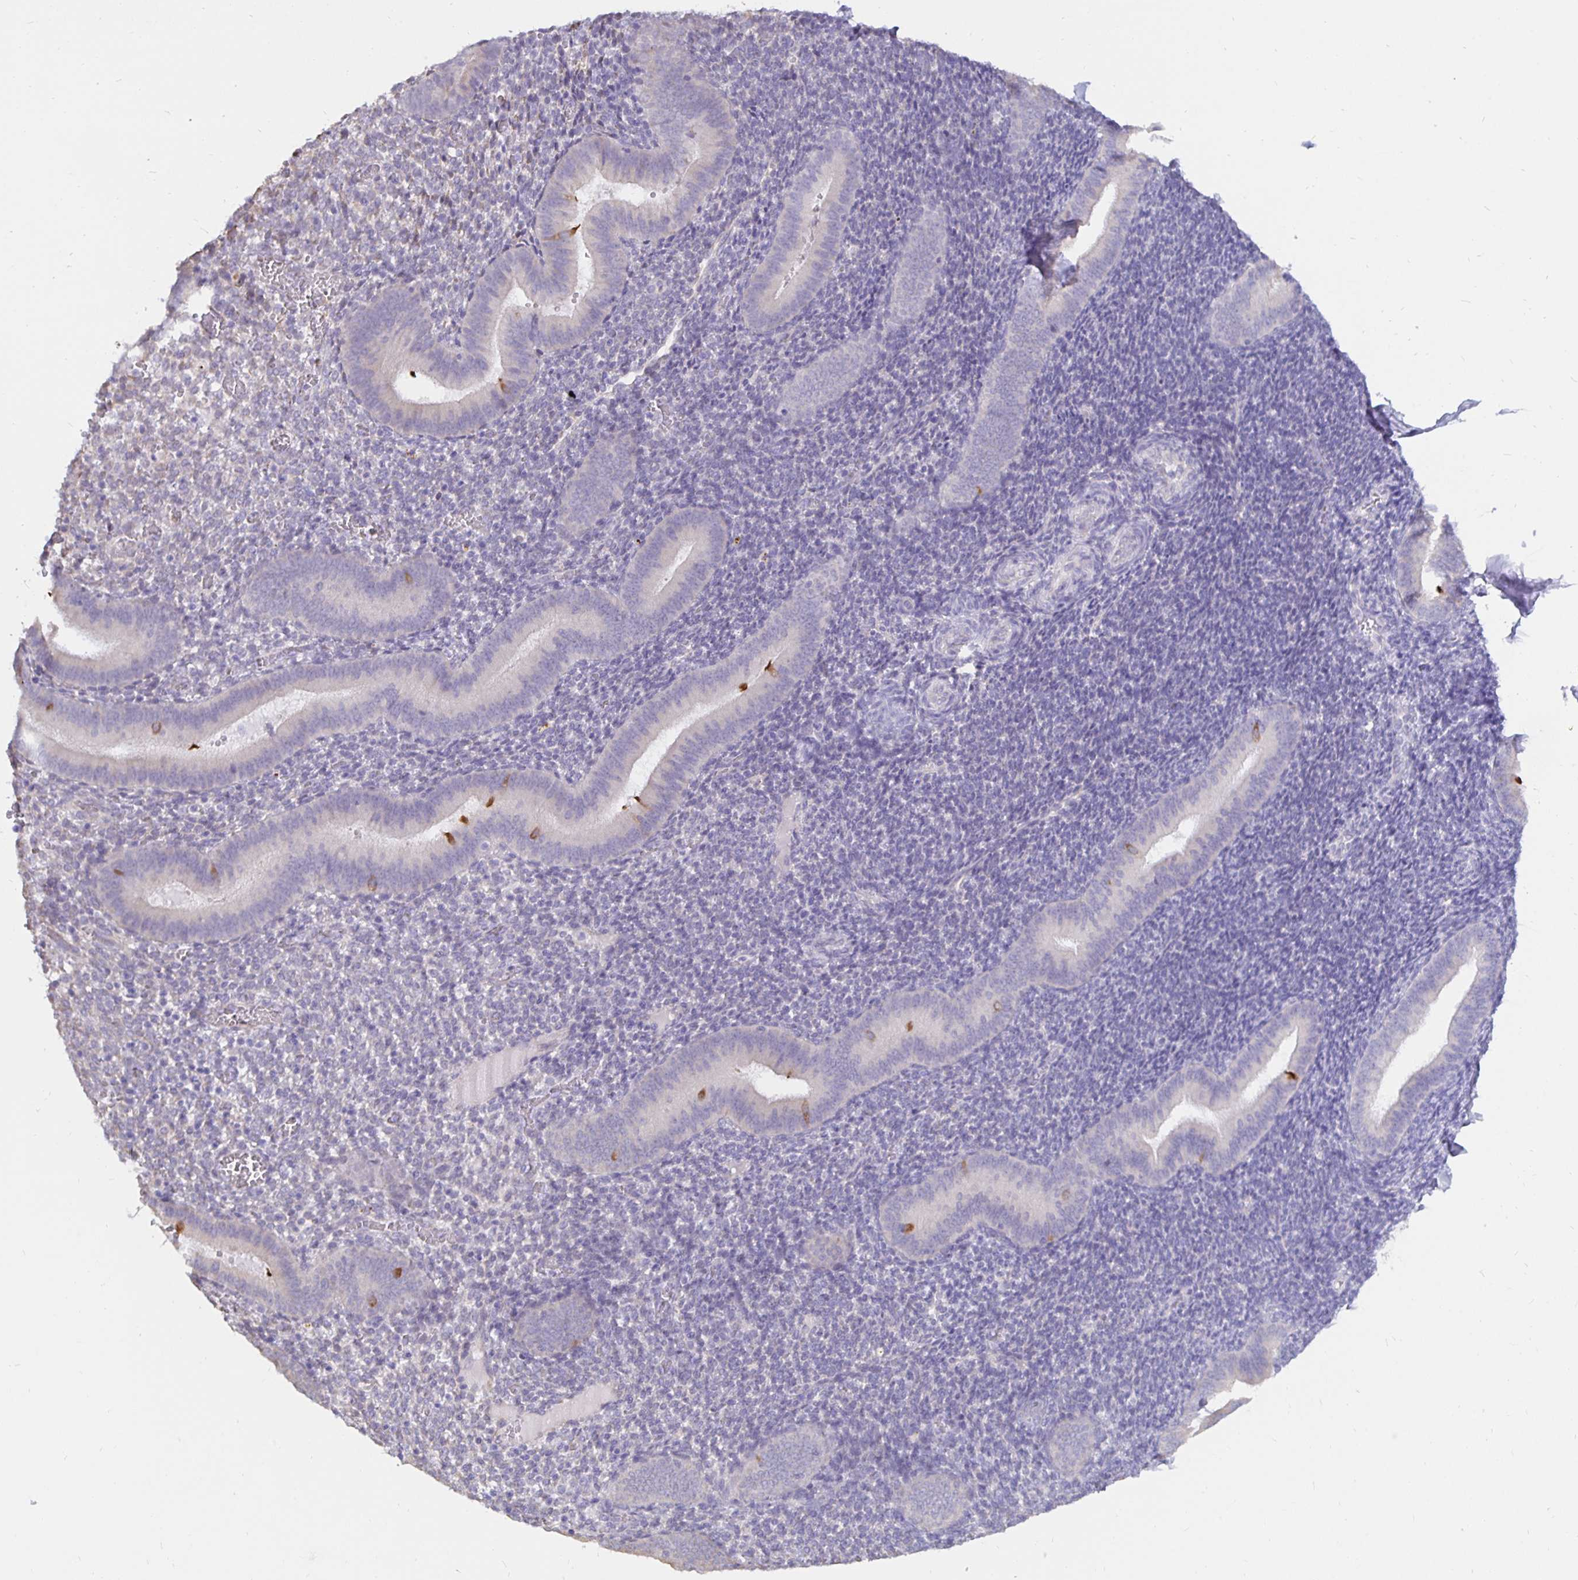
{"staining": {"intensity": "negative", "quantity": "none", "location": "none"}, "tissue": "endometrium", "cell_type": "Cells in endometrial stroma", "image_type": "normal", "snomed": [{"axis": "morphology", "description": "Normal tissue, NOS"}, {"axis": "topography", "description": "Endometrium"}], "caption": "The histopathology image demonstrates no staining of cells in endometrial stroma in unremarkable endometrium.", "gene": "DNAI2", "patient": {"sex": "female", "age": 25}}